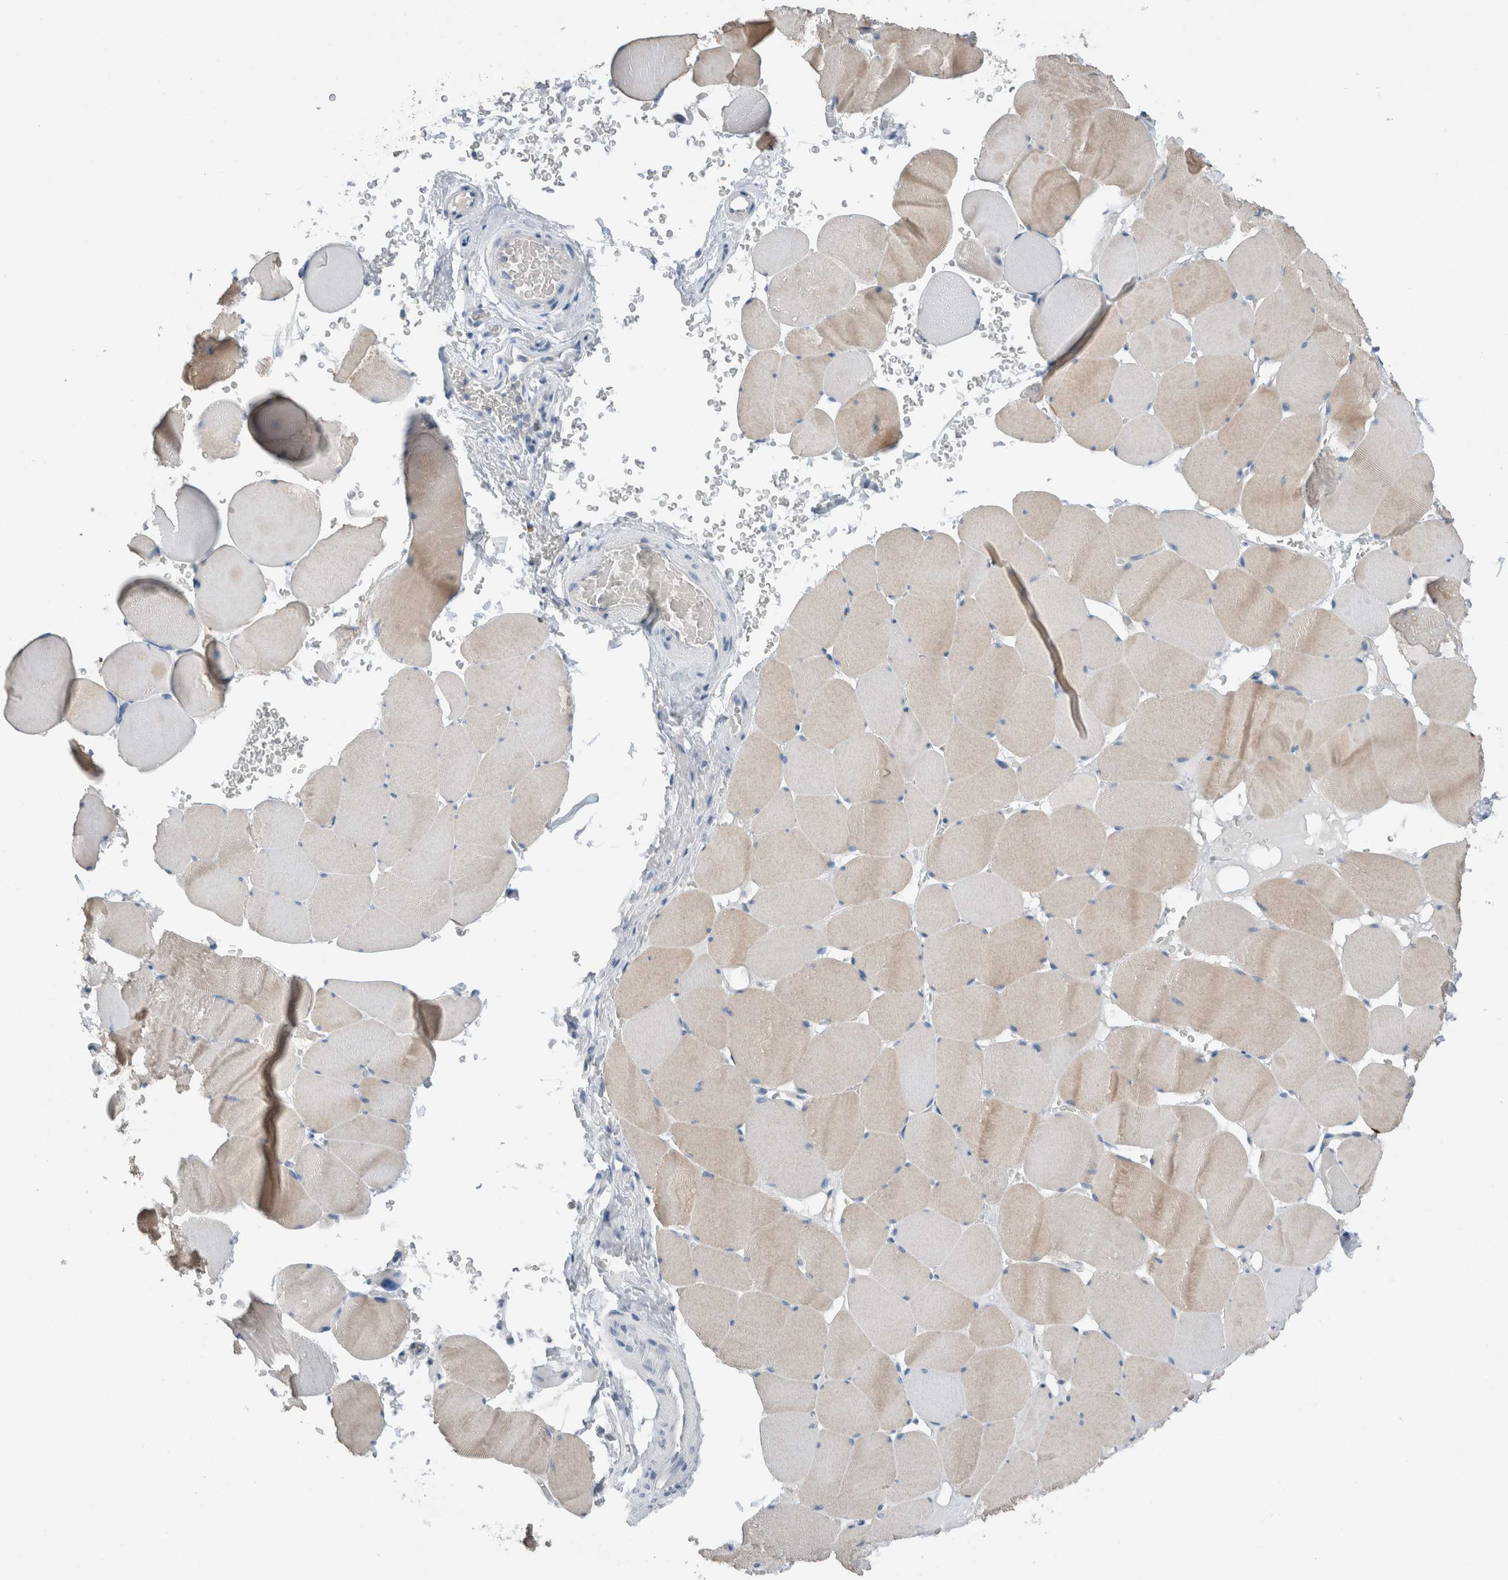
{"staining": {"intensity": "negative", "quantity": "none", "location": "none"}, "tissue": "skeletal muscle", "cell_type": "Myocytes", "image_type": "normal", "snomed": [{"axis": "morphology", "description": "Normal tissue, NOS"}, {"axis": "topography", "description": "Skeletal muscle"}], "caption": "Protein analysis of benign skeletal muscle reveals no significant expression in myocytes.", "gene": "DUOX1", "patient": {"sex": "male", "age": 62}}